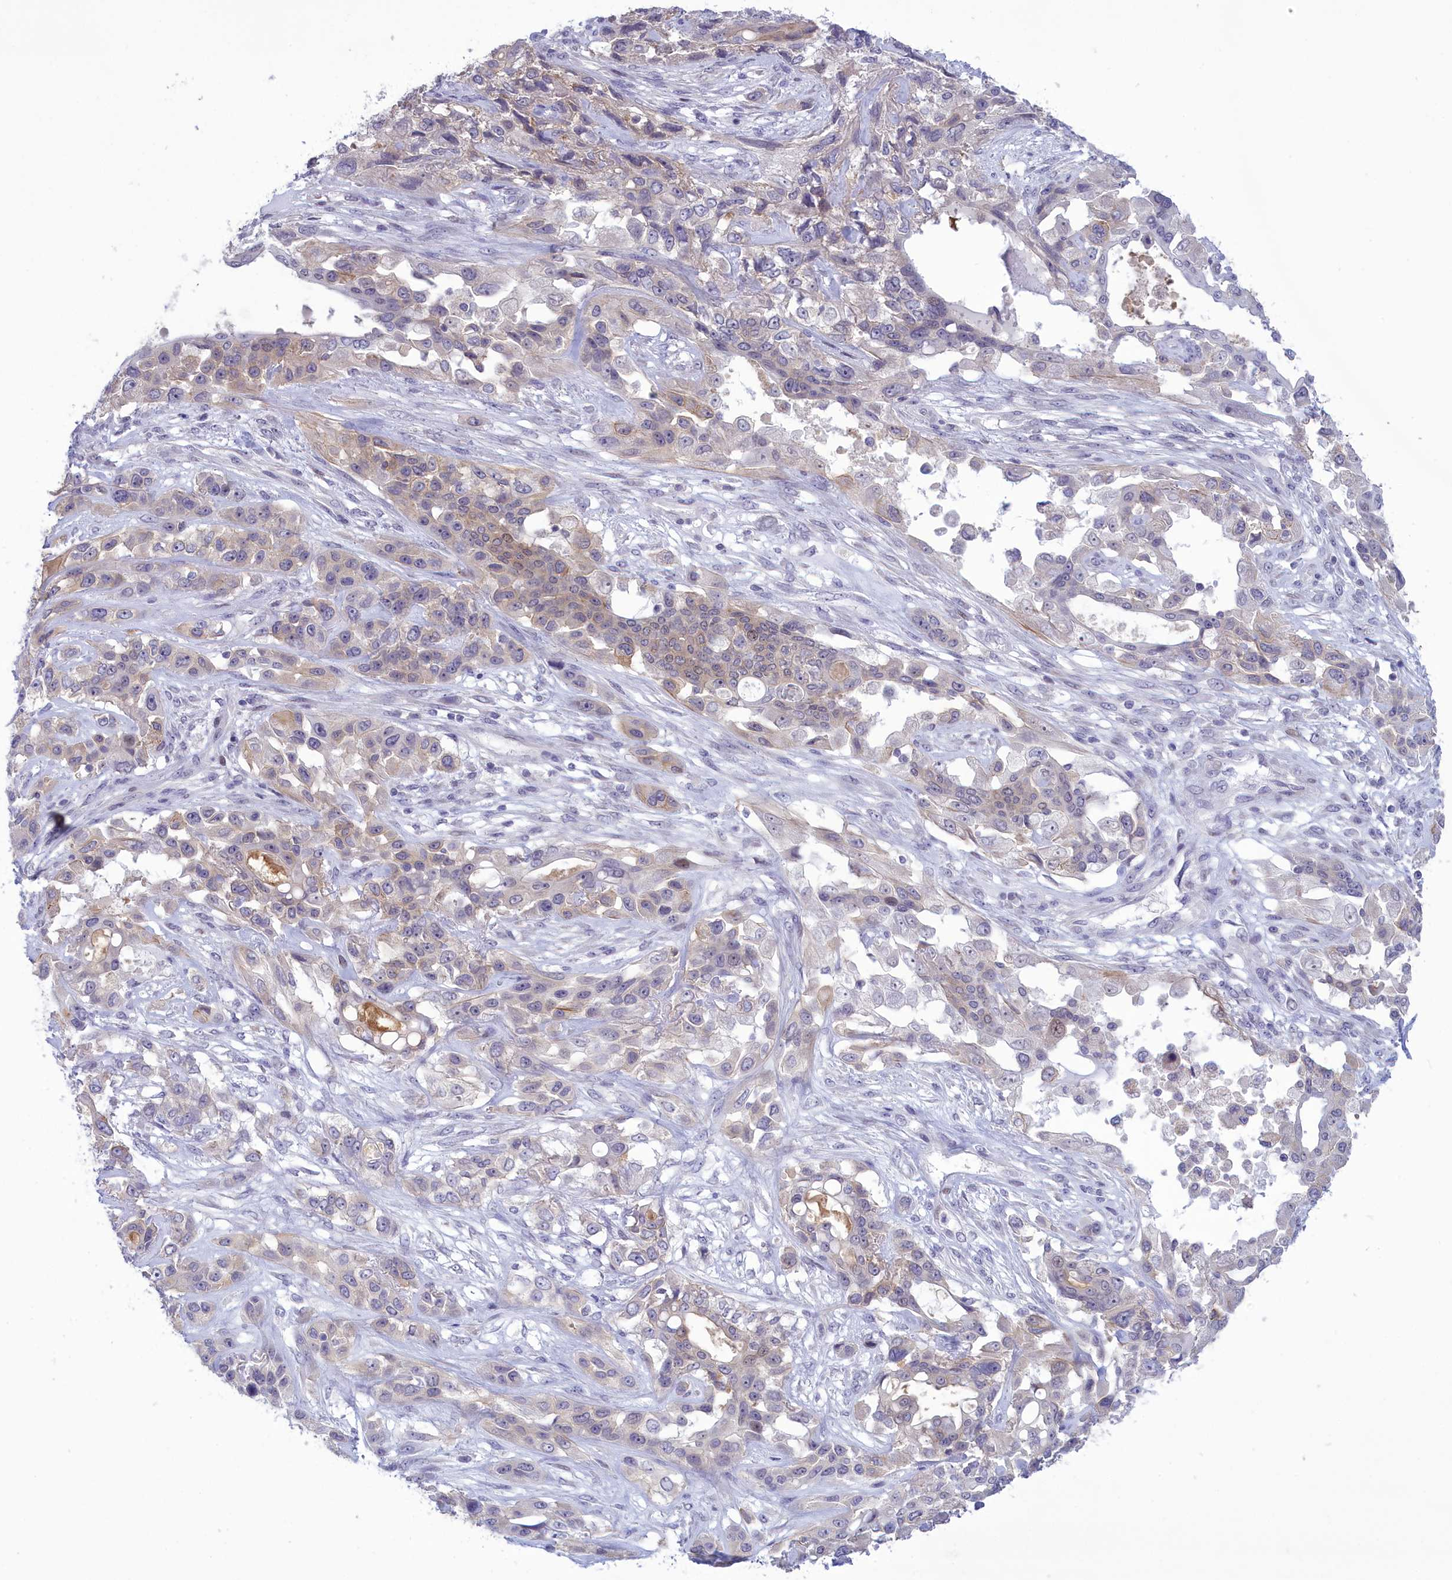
{"staining": {"intensity": "weak", "quantity": "<25%", "location": "cytoplasmic/membranous"}, "tissue": "lung cancer", "cell_type": "Tumor cells", "image_type": "cancer", "snomed": [{"axis": "morphology", "description": "Squamous cell carcinoma, NOS"}, {"axis": "topography", "description": "Lung"}], "caption": "Lung squamous cell carcinoma was stained to show a protein in brown. There is no significant expression in tumor cells. (DAB (3,3'-diaminobenzidine) immunohistochemistry (IHC) with hematoxylin counter stain).", "gene": "CORO2A", "patient": {"sex": "female", "age": 70}}